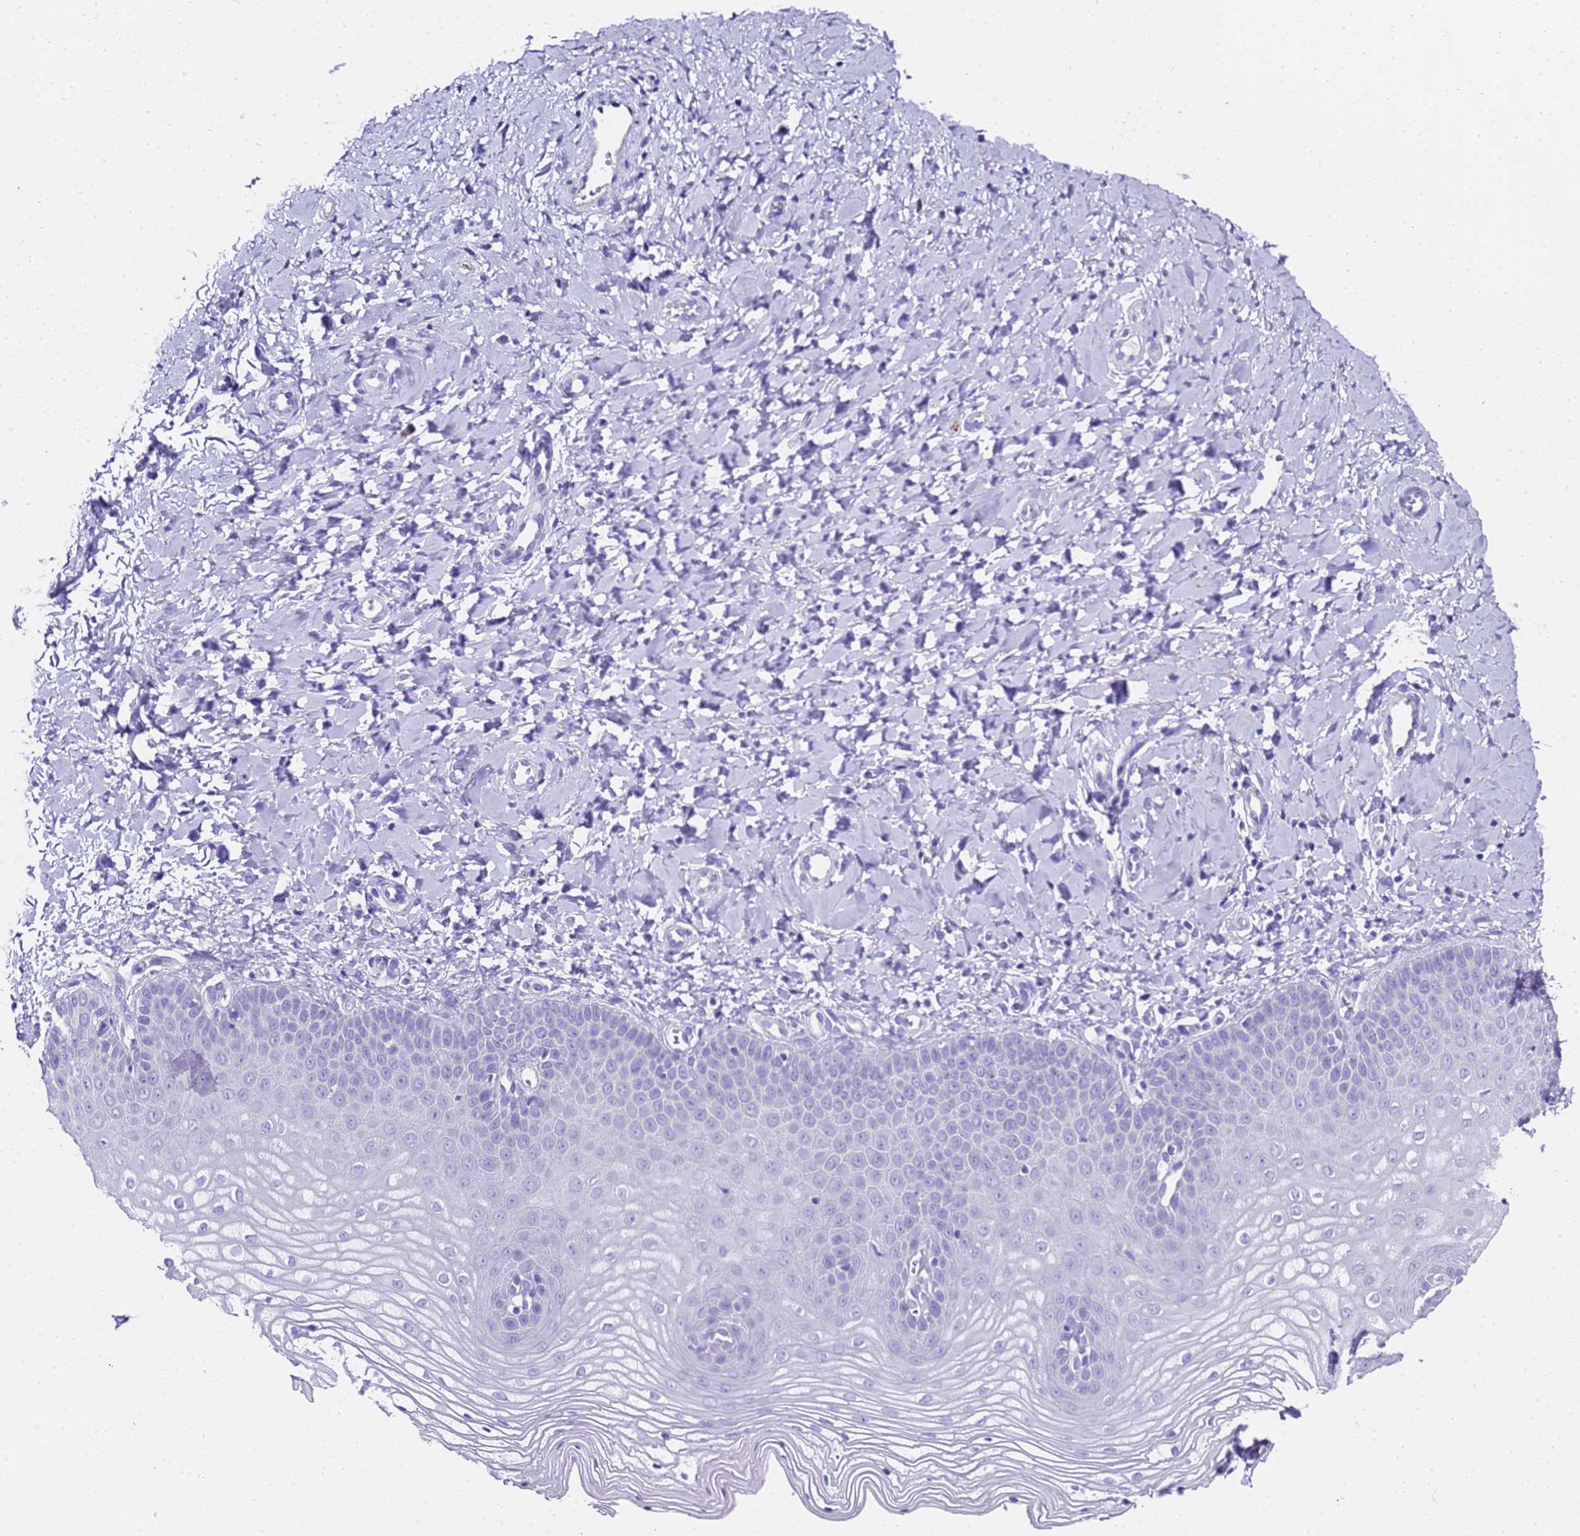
{"staining": {"intensity": "negative", "quantity": "none", "location": "none"}, "tissue": "vagina", "cell_type": "Squamous epithelial cells", "image_type": "normal", "snomed": [{"axis": "morphology", "description": "Normal tissue, NOS"}, {"axis": "topography", "description": "Vagina"}, {"axis": "topography", "description": "Cervix"}], "caption": "Squamous epithelial cells show no significant protein staining in unremarkable vagina.", "gene": "FAM72A", "patient": {"sex": "female", "age": 40}}